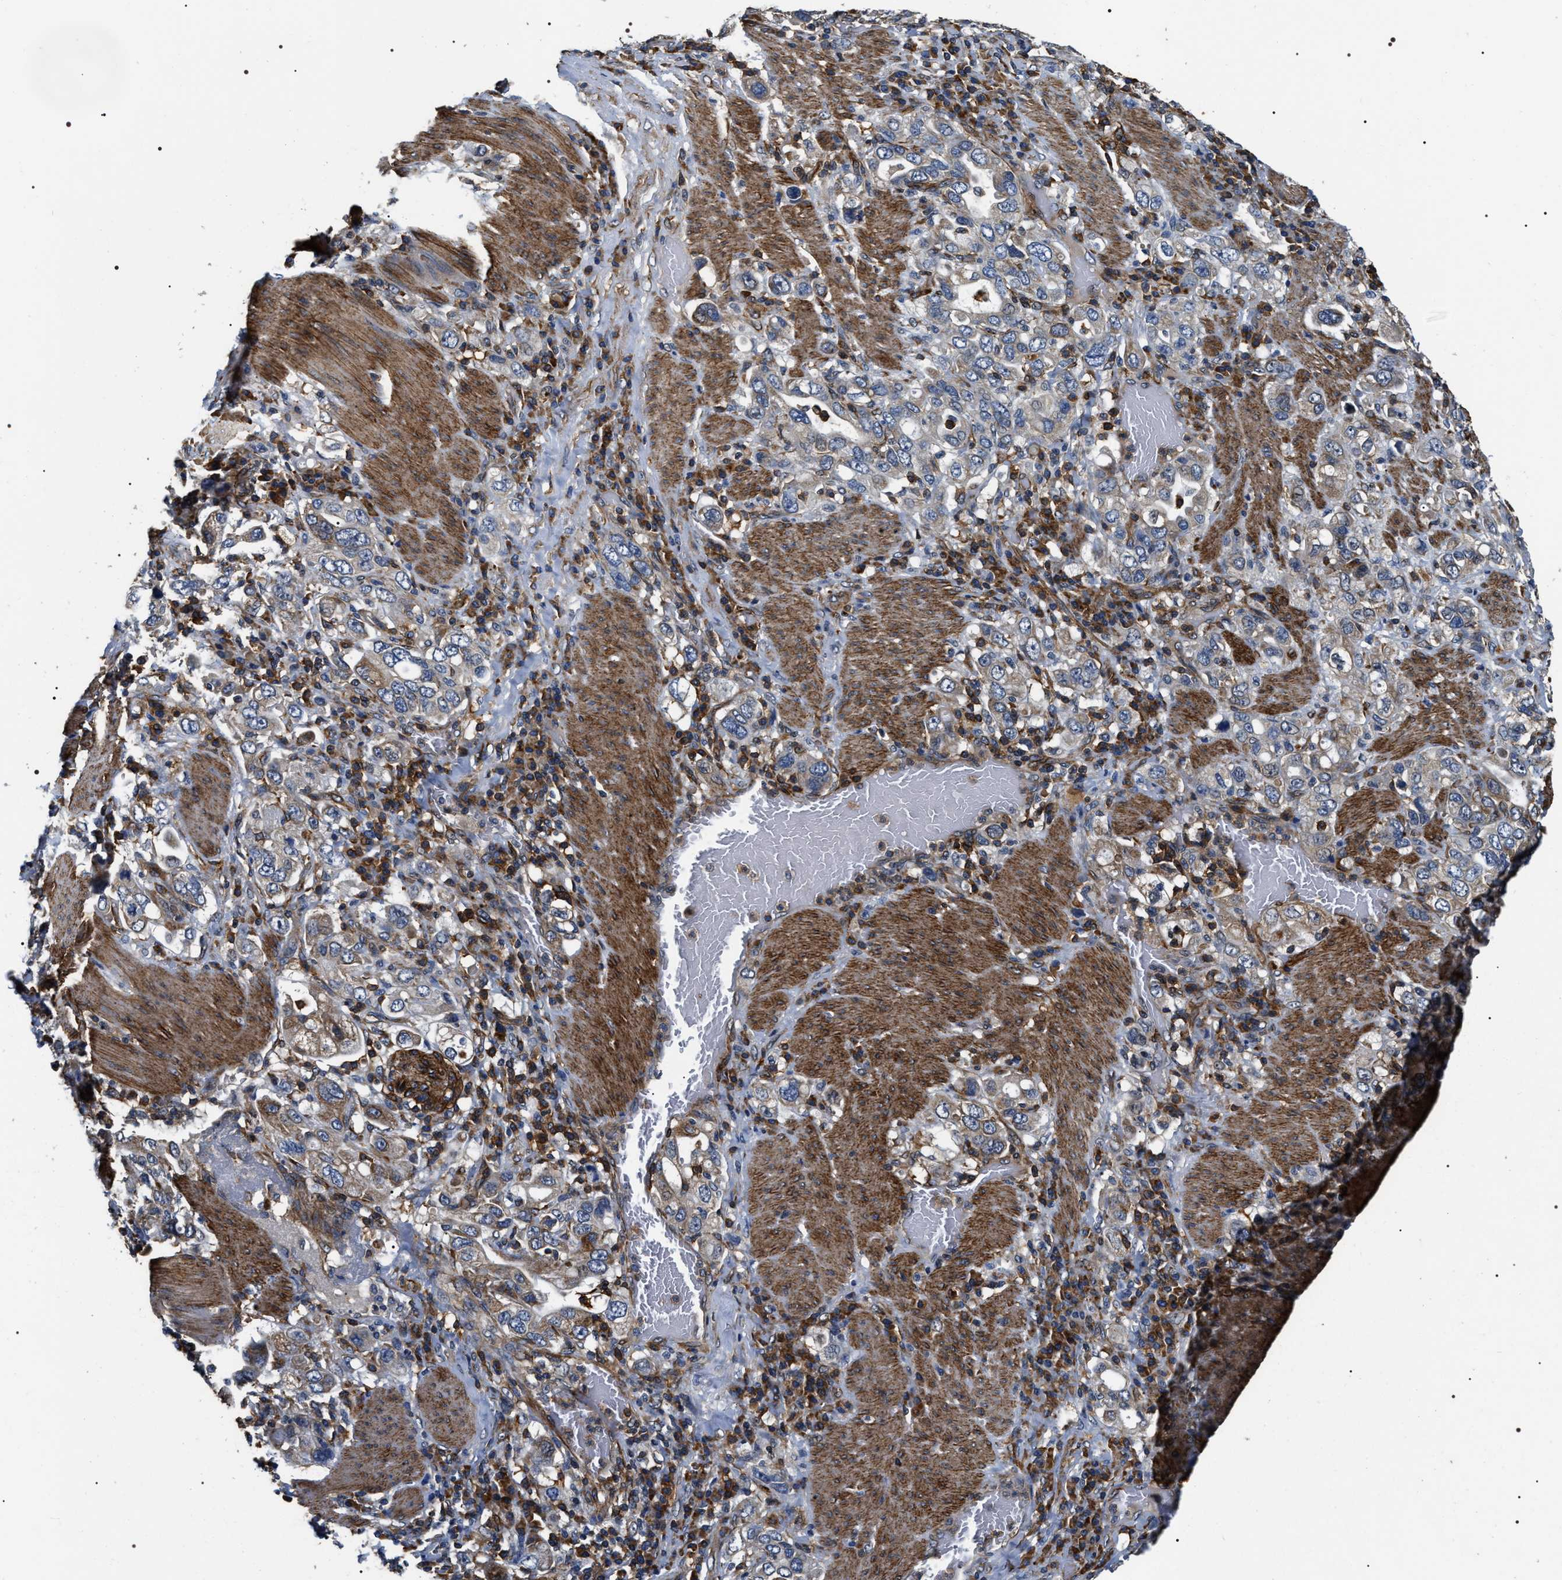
{"staining": {"intensity": "weak", "quantity": "<25%", "location": "cytoplasmic/membranous"}, "tissue": "stomach cancer", "cell_type": "Tumor cells", "image_type": "cancer", "snomed": [{"axis": "morphology", "description": "Adenocarcinoma, NOS"}, {"axis": "topography", "description": "Stomach, upper"}], "caption": "There is no significant staining in tumor cells of adenocarcinoma (stomach).", "gene": "ZC3HAV1L", "patient": {"sex": "male", "age": 62}}